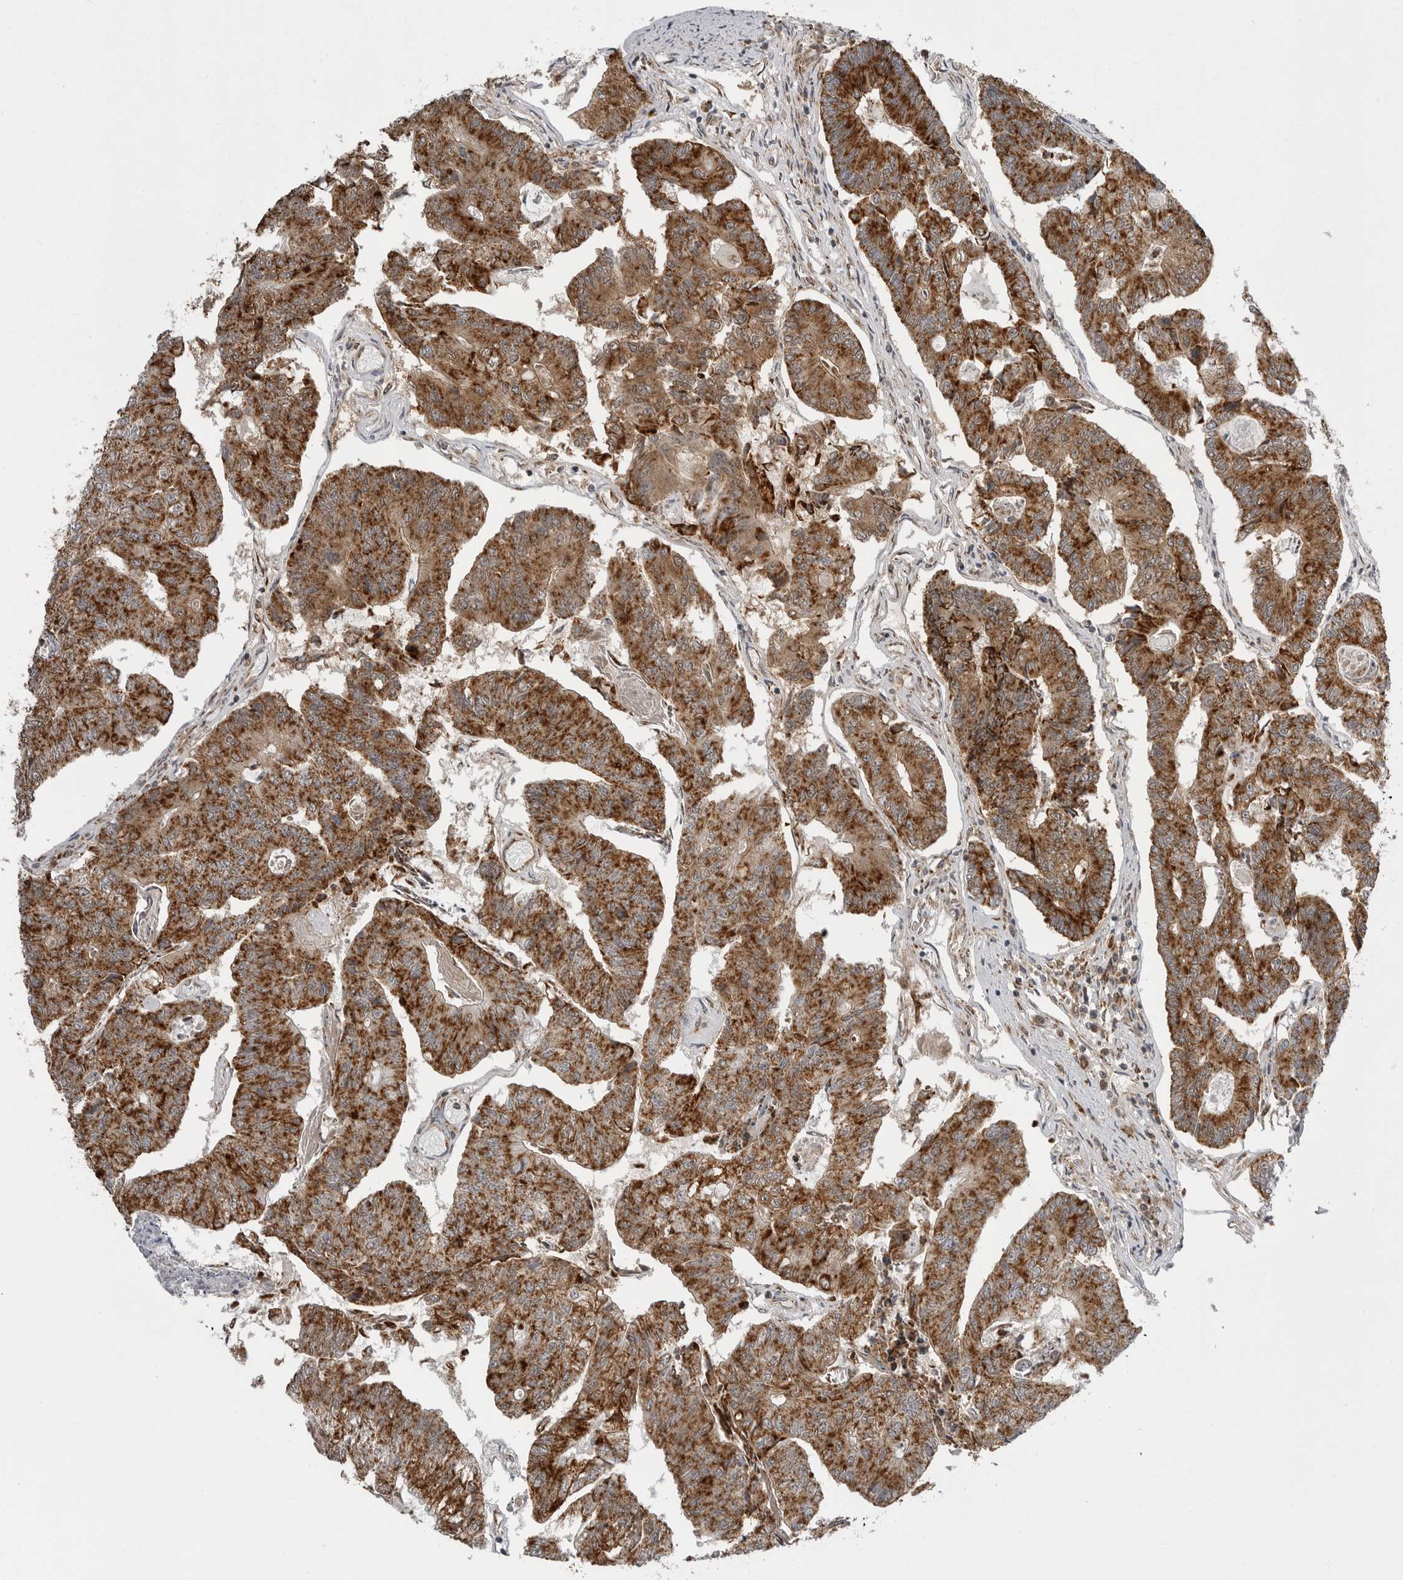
{"staining": {"intensity": "strong", "quantity": ">75%", "location": "cytoplasmic/membranous"}, "tissue": "colorectal cancer", "cell_type": "Tumor cells", "image_type": "cancer", "snomed": [{"axis": "morphology", "description": "Adenocarcinoma, NOS"}, {"axis": "topography", "description": "Colon"}], "caption": "Human colorectal cancer stained with a protein marker reveals strong staining in tumor cells.", "gene": "FH", "patient": {"sex": "female", "age": 67}}